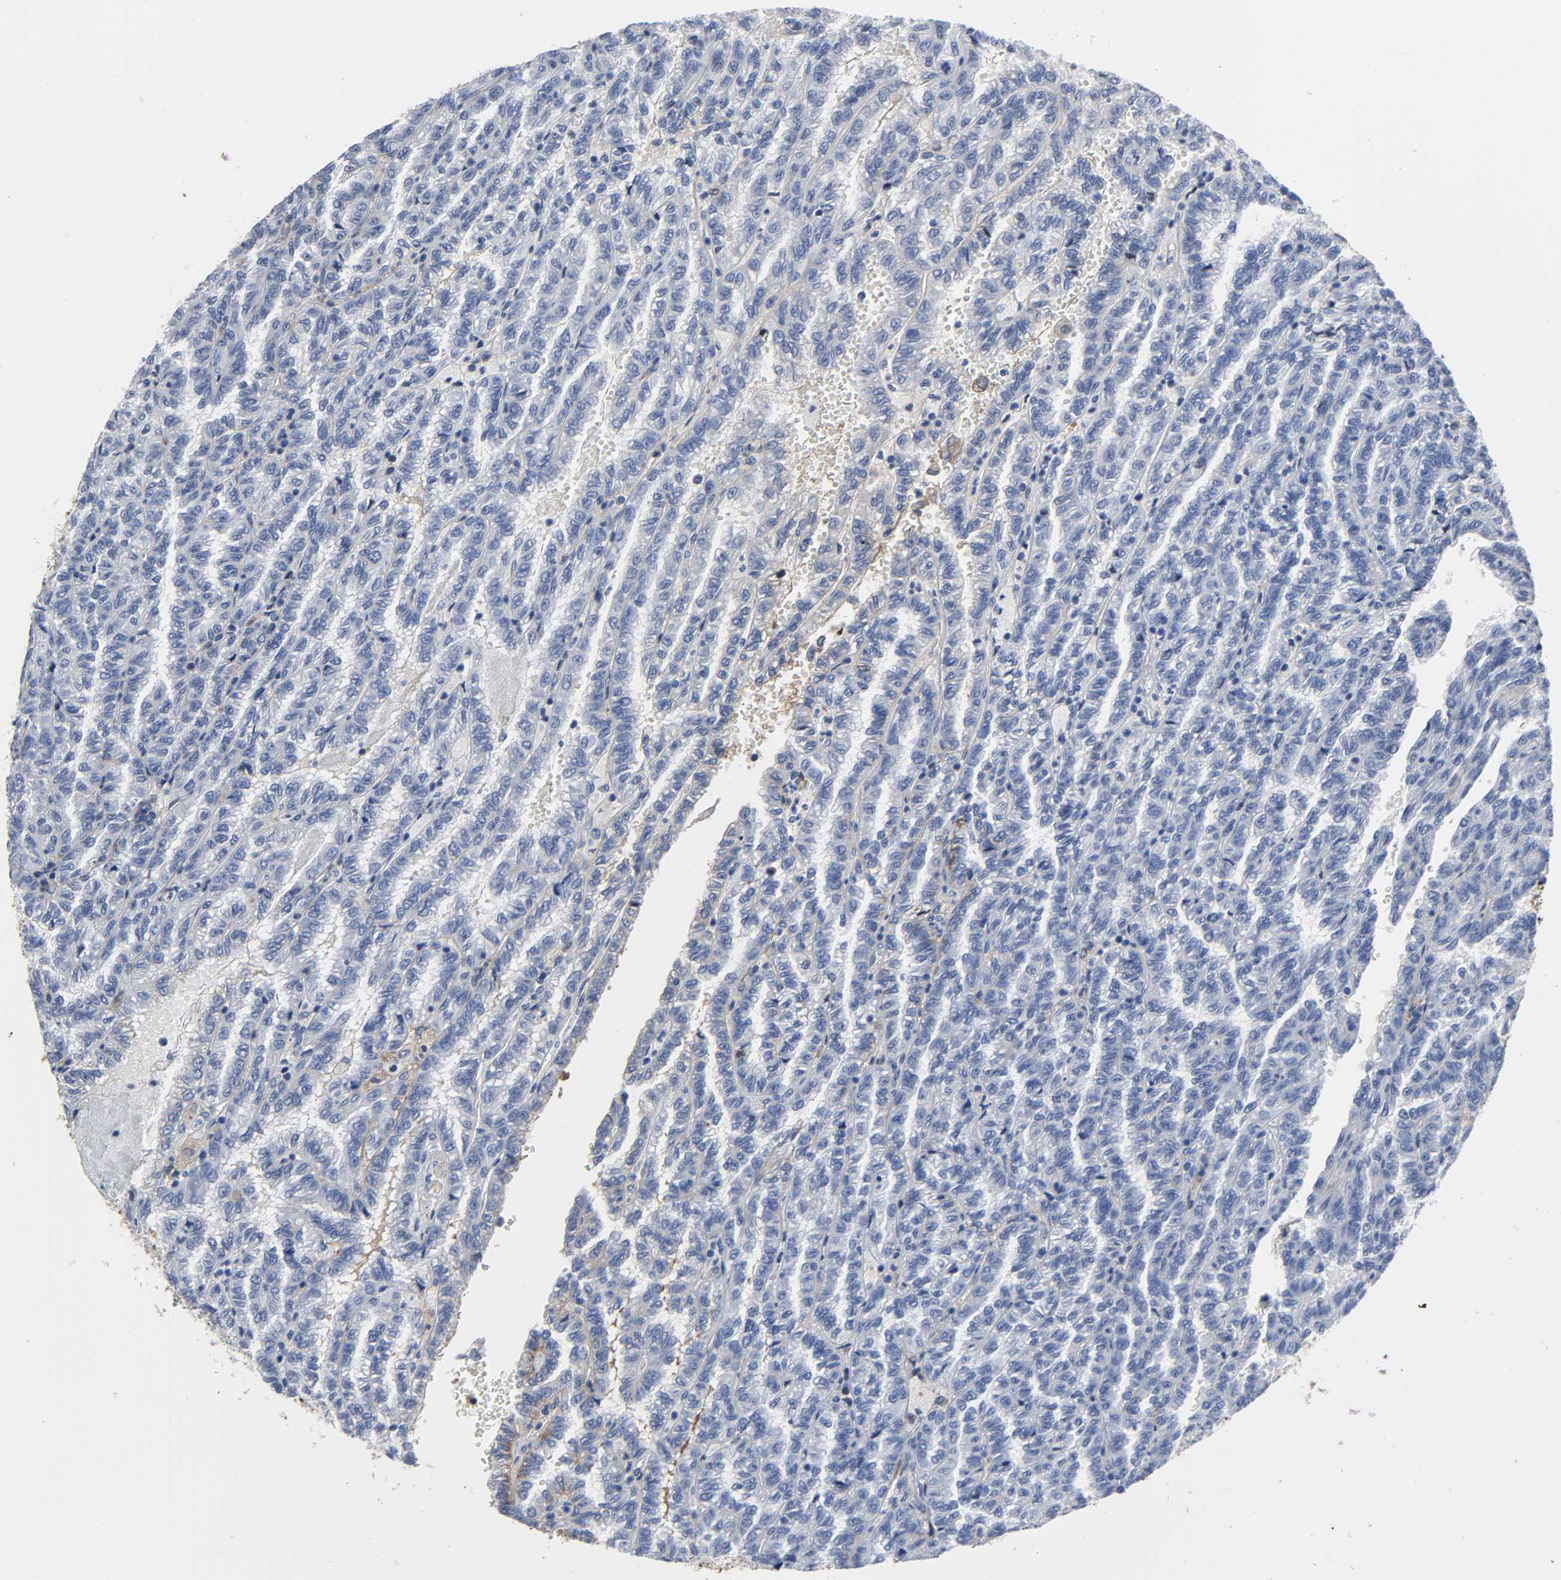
{"staining": {"intensity": "negative", "quantity": "none", "location": "none"}, "tissue": "renal cancer", "cell_type": "Tumor cells", "image_type": "cancer", "snomed": [{"axis": "morphology", "description": "Inflammation, NOS"}, {"axis": "morphology", "description": "Adenocarcinoma, NOS"}, {"axis": "topography", "description": "Kidney"}], "caption": "IHC photomicrograph of neoplastic tissue: human renal cancer stained with DAB exhibits no significant protein staining in tumor cells. Brightfield microscopy of immunohistochemistry (IHC) stained with DAB (3,3'-diaminobenzidine) (brown) and hematoxylin (blue), captured at high magnification.", "gene": "FBLN1", "patient": {"sex": "male", "age": 68}}